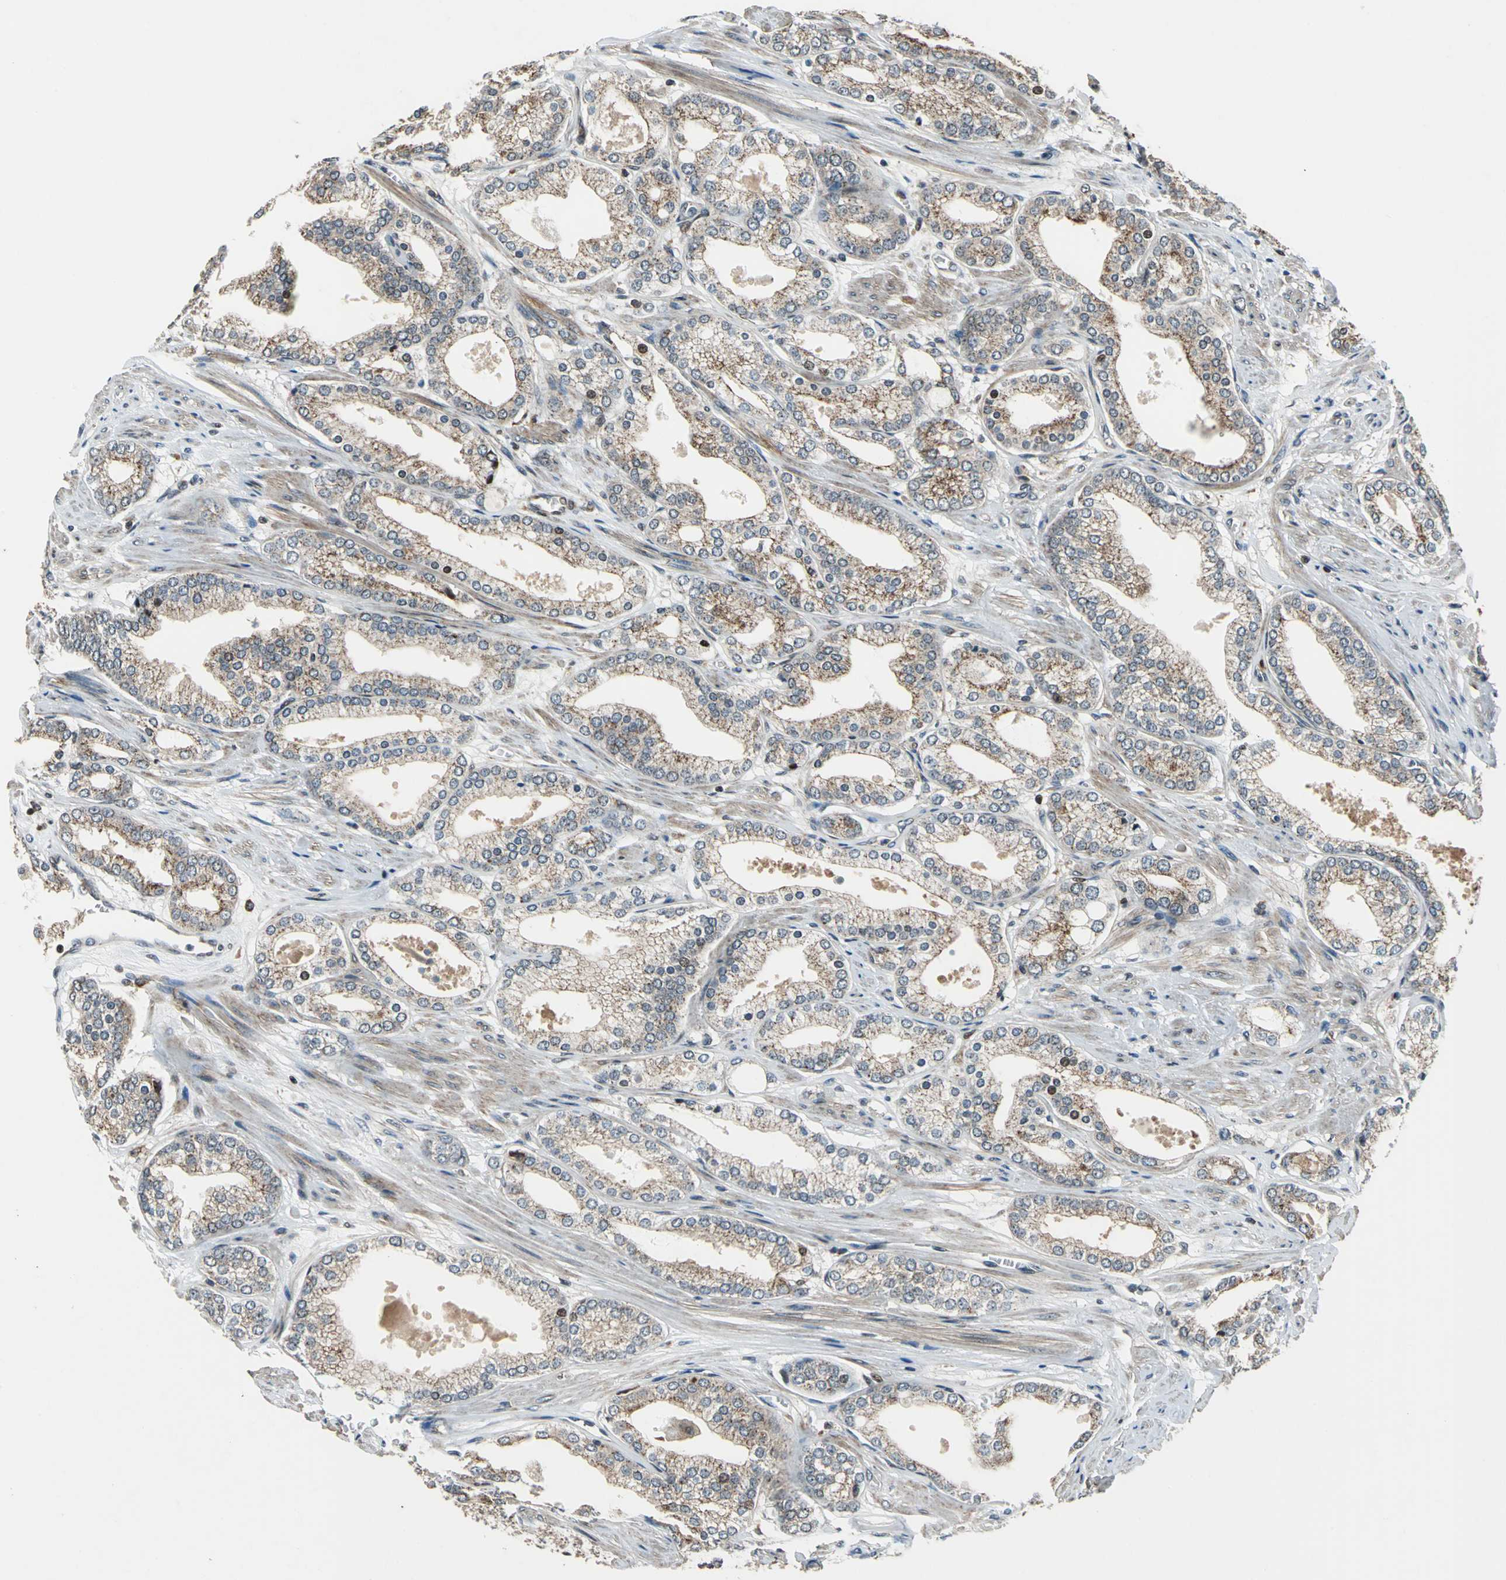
{"staining": {"intensity": "weak", "quantity": ">75%", "location": "cytoplasmic/membranous"}, "tissue": "prostate cancer", "cell_type": "Tumor cells", "image_type": "cancer", "snomed": [{"axis": "morphology", "description": "Adenocarcinoma, High grade"}, {"axis": "topography", "description": "Prostate"}], "caption": "Immunohistochemistry (IHC) of human prostate adenocarcinoma (high-grade) shows low levels of weak cytoplasmic/membranous expression in about >75% of tumor cells.", "gene": "AATF", "patient": {"sex": "male", "age": 61}}